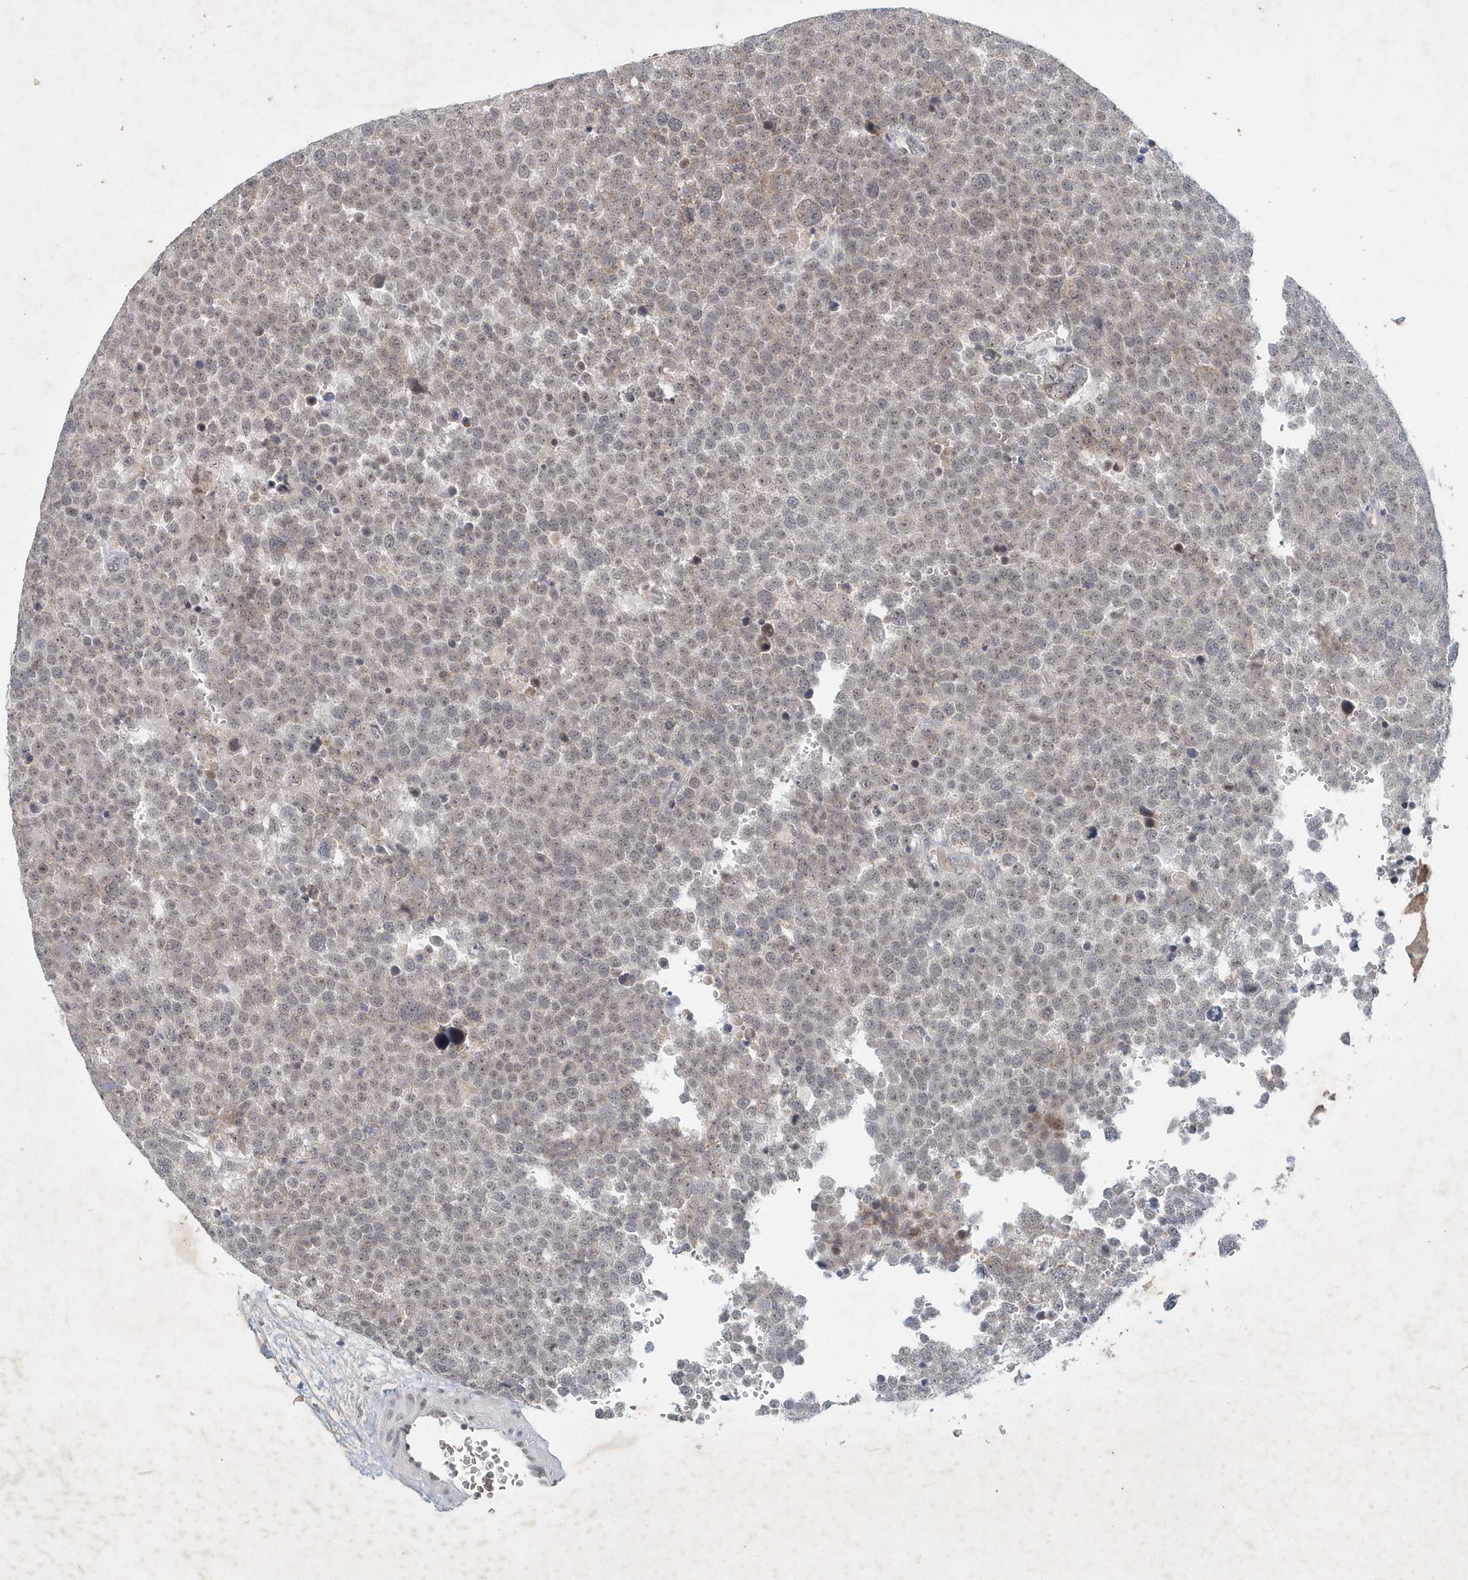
{"staining": {"intensity": "weak", "quantity": "<25%", "location": "nuclear"}, "tissue": "testis cancer", "cell_type": "Tumor cells", "image_type": "cancer", "snomed": [{"axis": "morphology", "description": "Seminoma, NOS"}, {"axis": "topography", "description": "Testis"}], "caption": "An image of human testis cancer is negative for staining in tumor cells.", "gene": "ZBTB9", "patient": {"sex": "male", "age": 71}}